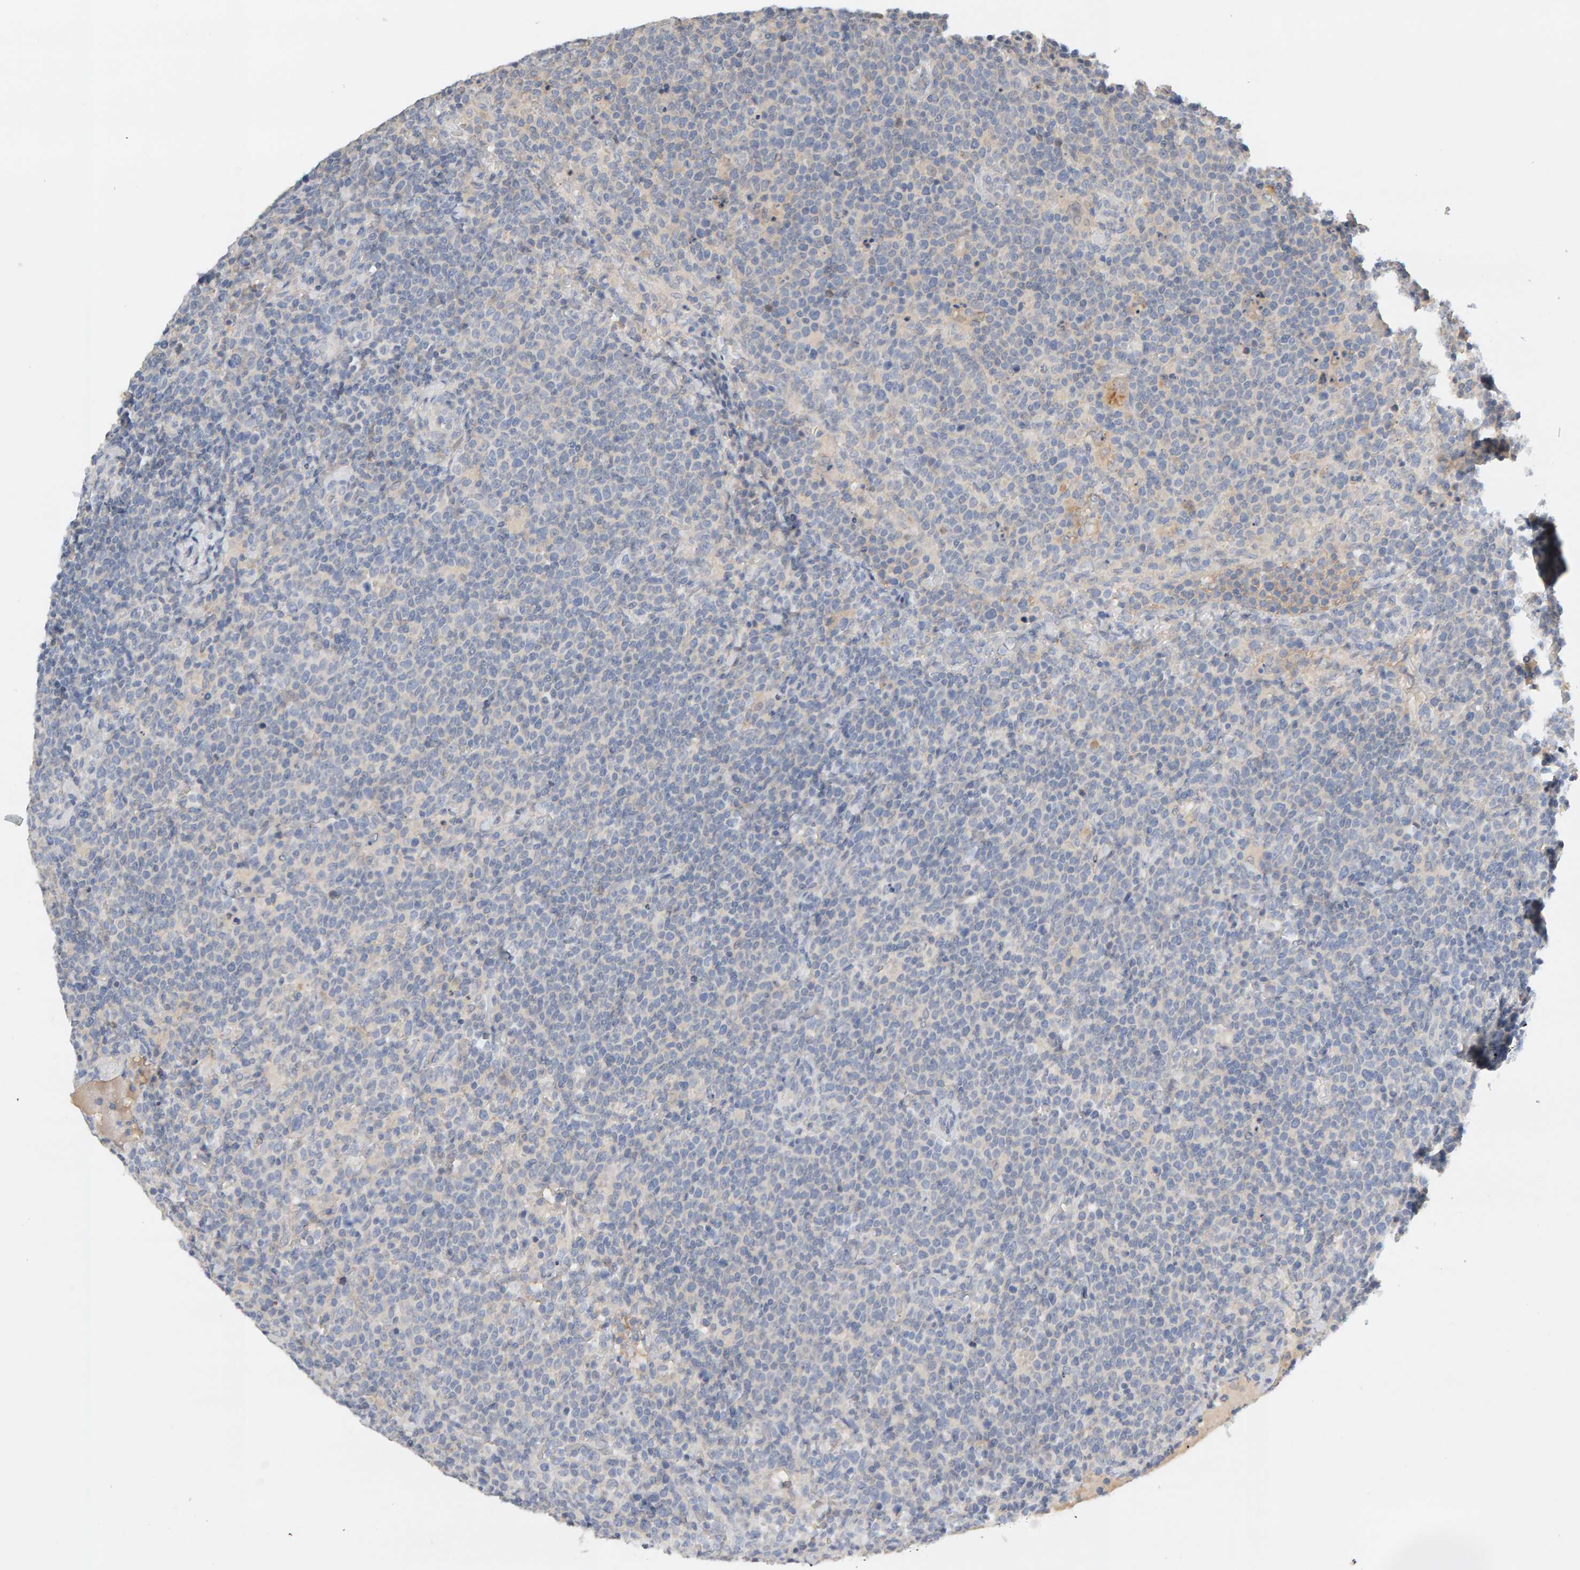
{"staining": {"intensity": "negative", "quantity": "none", "location": "none"}, "tissue": "lymphoma", "cell_type": "Tumor cells", "image_type": "cancer", "snomed": [{"axis": "morphology", "description": "Malignant lymphoma, non-Hodgkin's type, High grade"}, {"axis": "topography", "description": "Lymph node"}], "caption": "This is an immunohistochemistry (IHC) image of lymphoma. There is no expression in tumor cells.", "gene": "GFUS", "patient": {"sex": "male", "age": 61}}